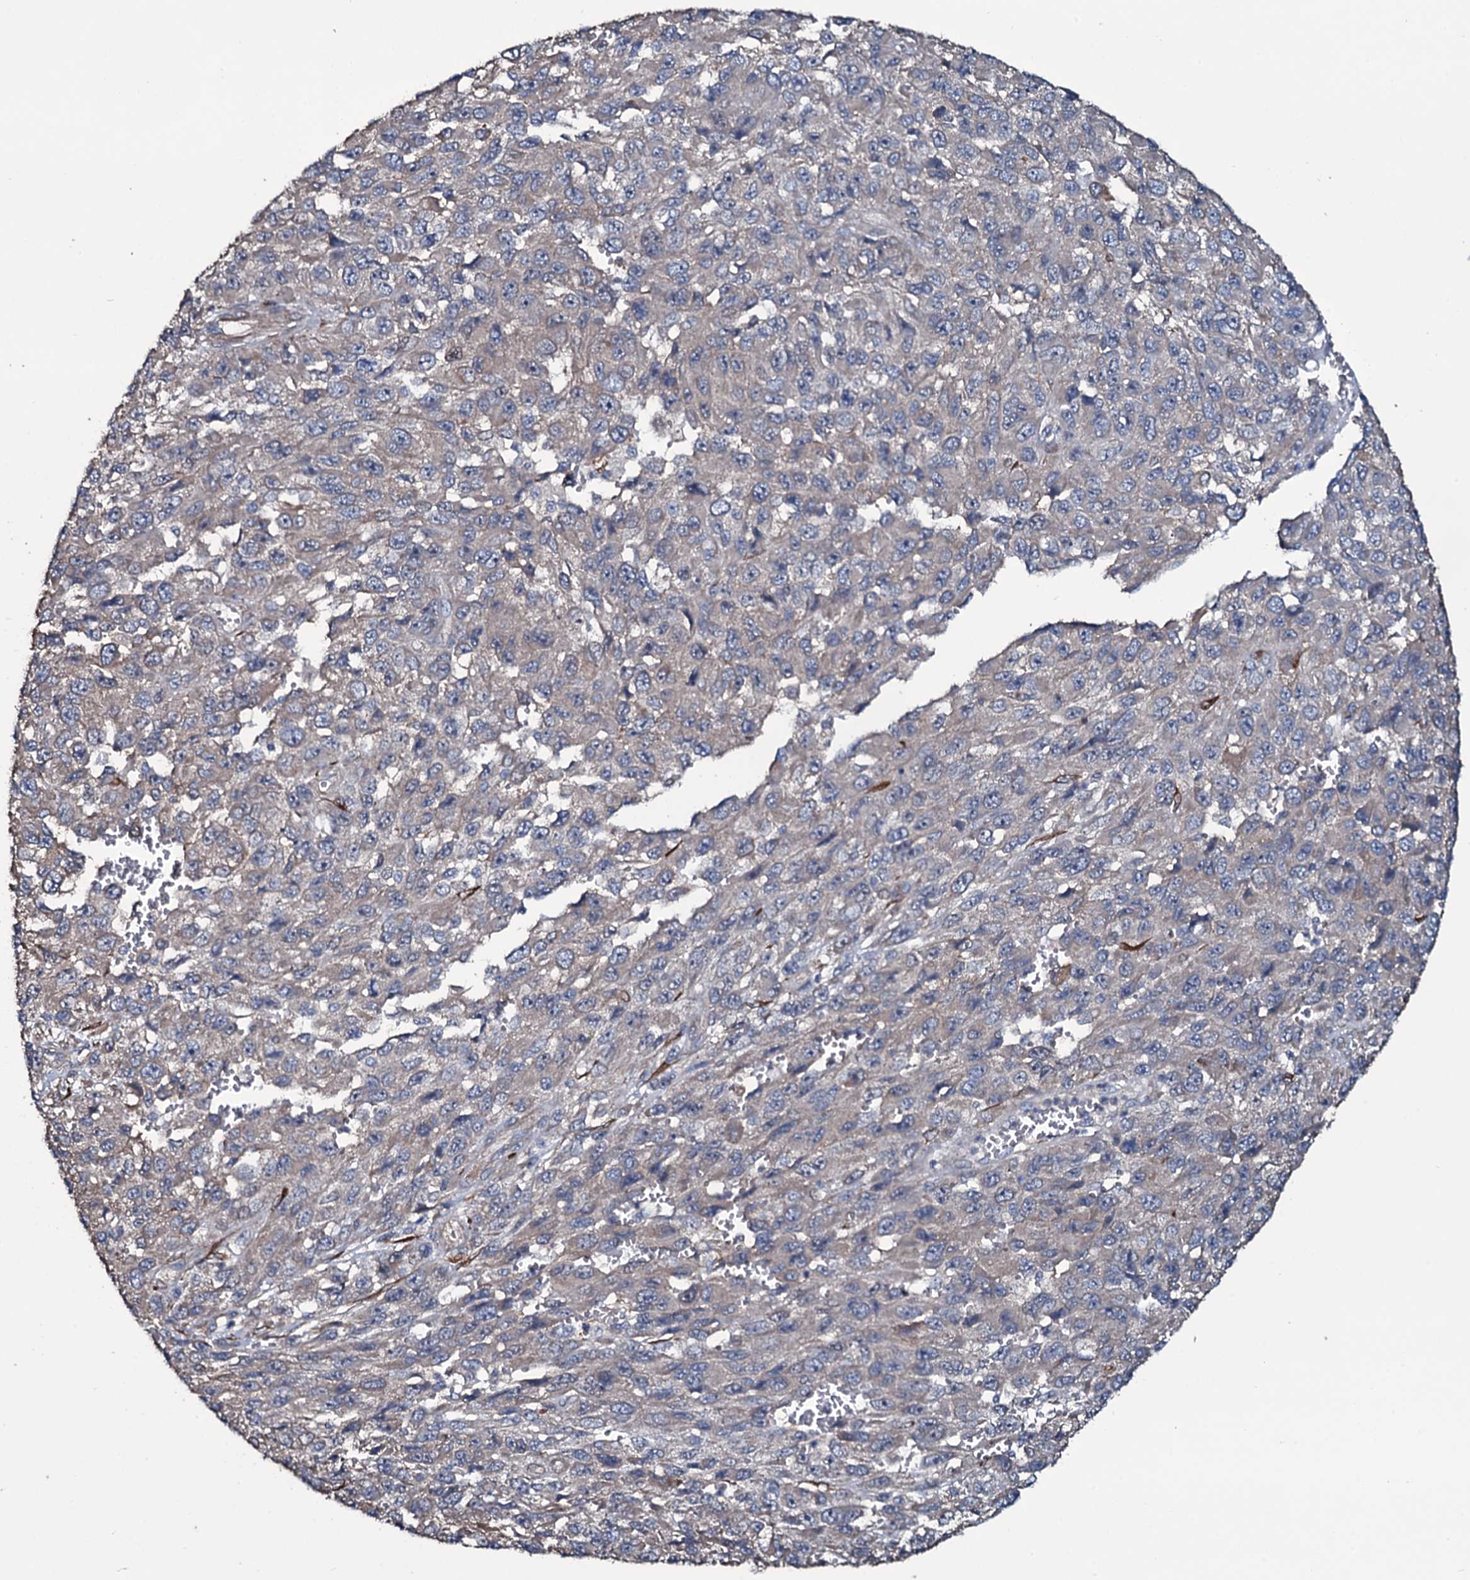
{"staining": {"intensity": "weak", "quantity": "25%-75%", "location": "cytoplasmic/membranous"}, "tissue": "melanoma", "cell_type": "Tumor cells", "image_type": "cancer", "snomed": [{"axis": "morphology", "description": "Normal tissue, NOS"}, {"axis": "morphology", "description": "Malignant melanoma, NOS"}, {"axis": "topography", "description": "Skin"}], "caption": "This is a micrograph of IHC staining of melanoma, which shows weak positivity in the cytoplasmic/membranous of tumor cells.", "gene": "WIPF3", "patient": {"sex": "female", "age": 96}}